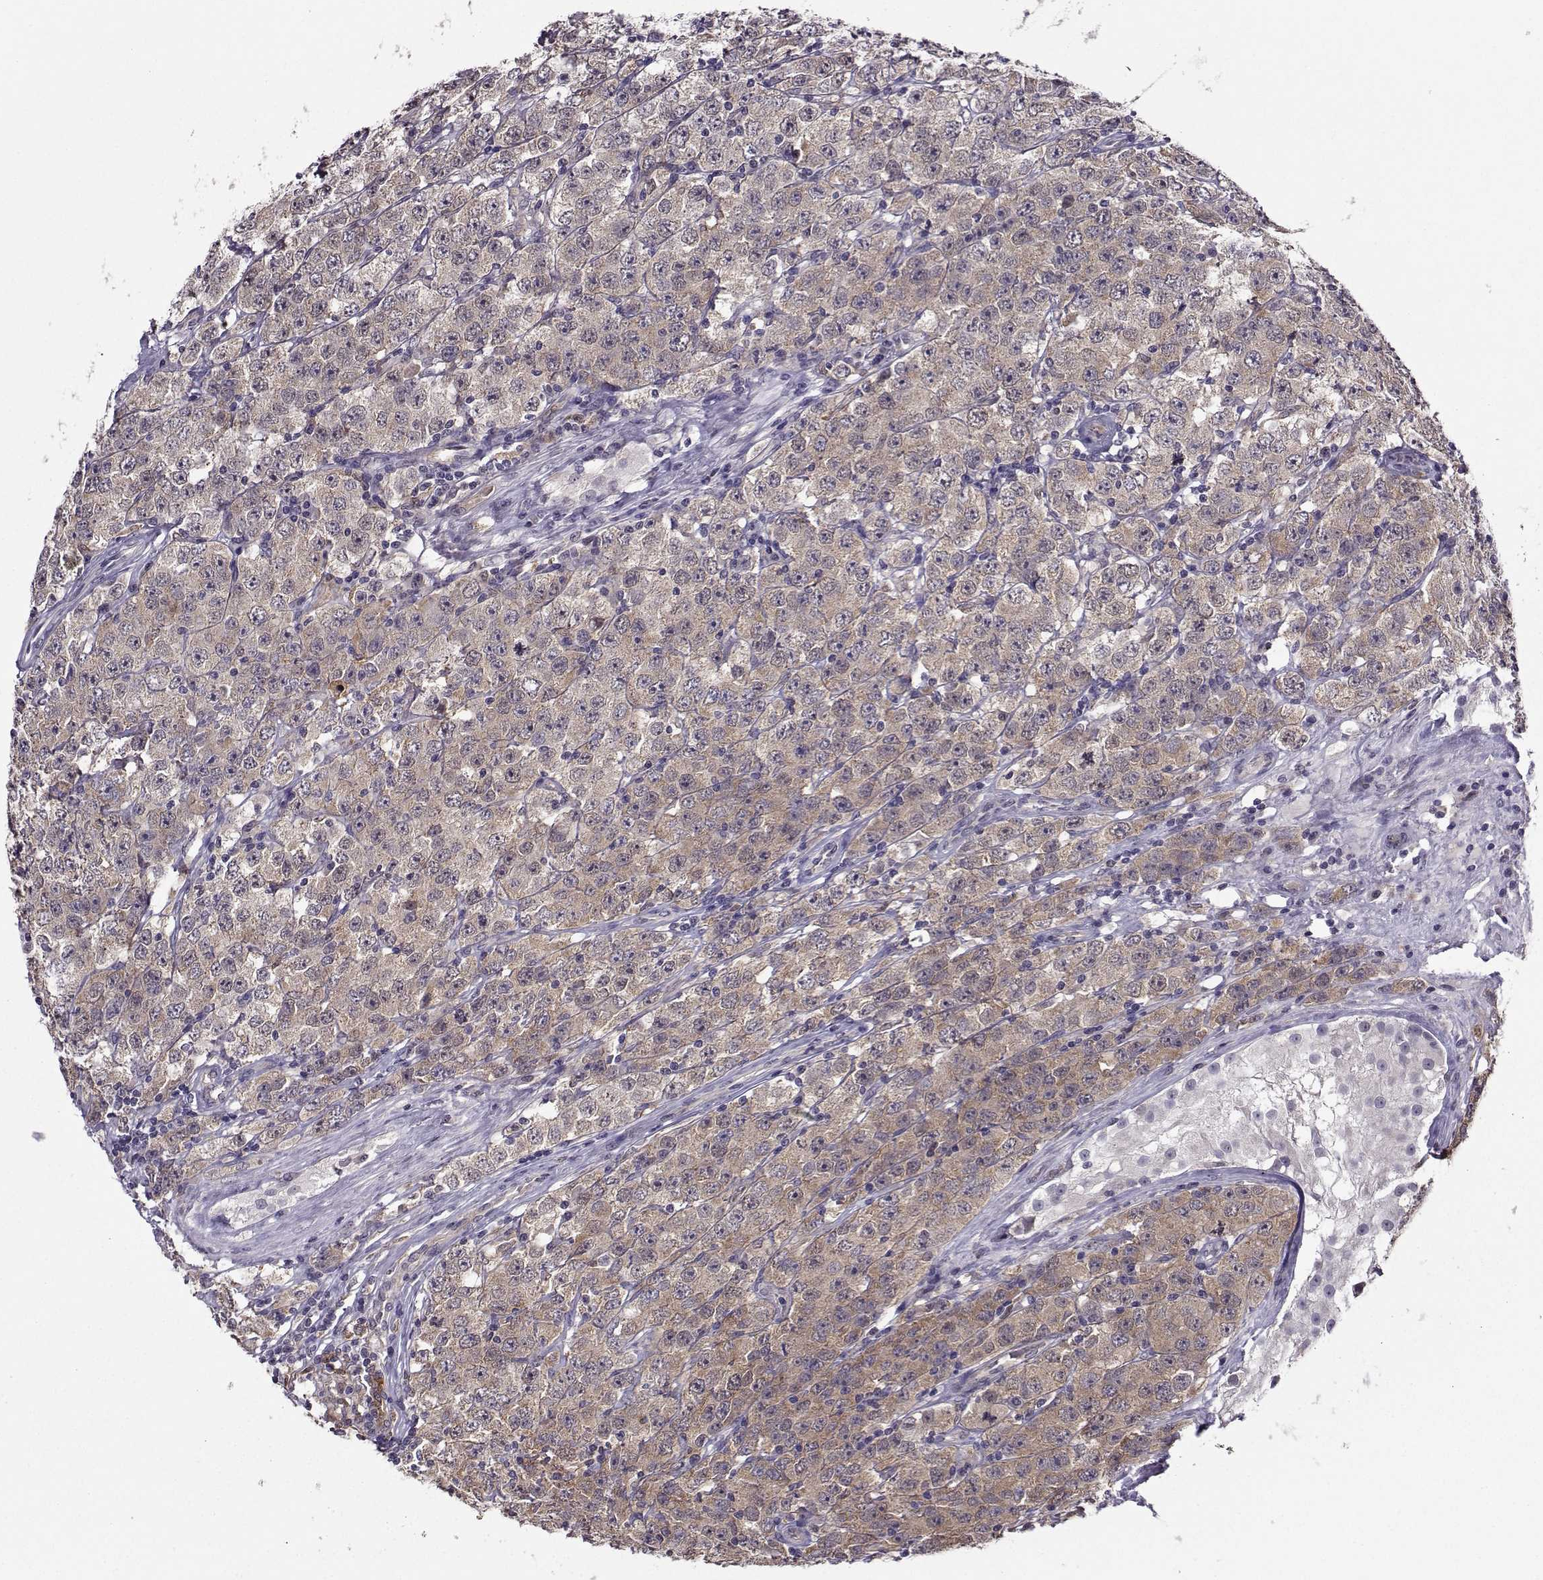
{"staining": {"intensity": "weak", "quantity": "25%-75%", "location": "cytoplasmic/membranous"}, "tissue": "testis cancer", "cell_type": "Tumor cells", "image_type": "cancer", "snomed": [{"axis": "morphology", "description": "Seminoma, NOS"}, {"axis": "topography", "description": "Testis"}], "caption": "A histopathology image of human seminoma (testis) stained for a protein exhibits weak cytoplasmic/membranous brown staining in tumor cells.", "gene": "DDX20", "patient": {"sex": "male", "age": 52}}